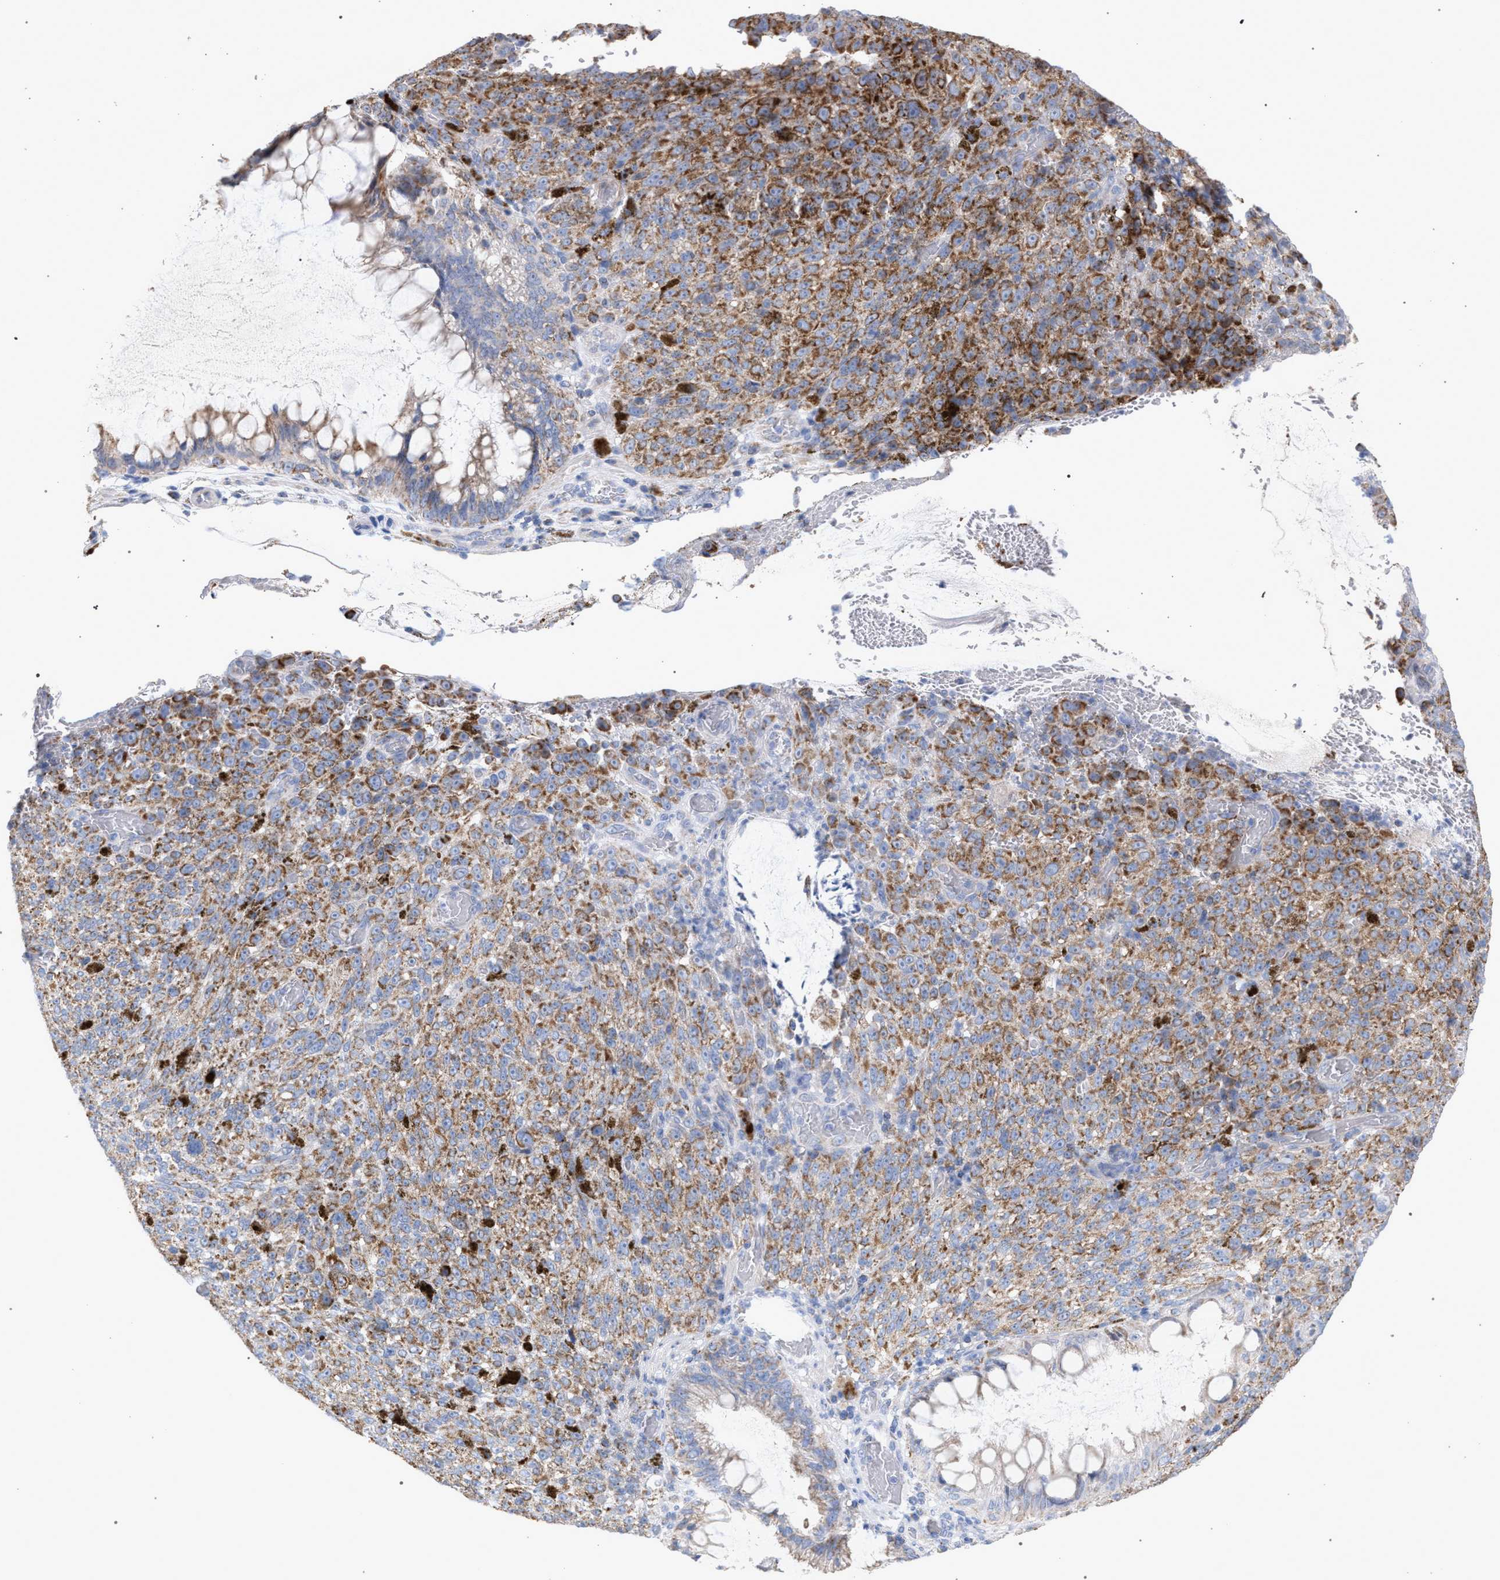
{"staining": {"intensity": "moderate", "quantity": ">75%", "location": "cytoplasmic/membranous"}, "tissue": "melanoma", "cell_type": "Tumor cells", "image_type": "cancer", "snomed": [{"axis": "morphology", "description": "Malignant melanoma, NOS"}, {"axis": "topography", "description": "Rectum"}], "caption": "Immunohistochemistry (IHC) histopathology image of neoplastic tissue: human malignant melanoma stained using immunohistochemistry (IHC) exhibits medium levels of moderate protein expression localized specifically in the cytoplasmic/membranous of tumor cells, appearing as a cytoplasmic/membranous brown color.", "gene": "ECI2", "patient": {"sex": "female", "age": 81}}